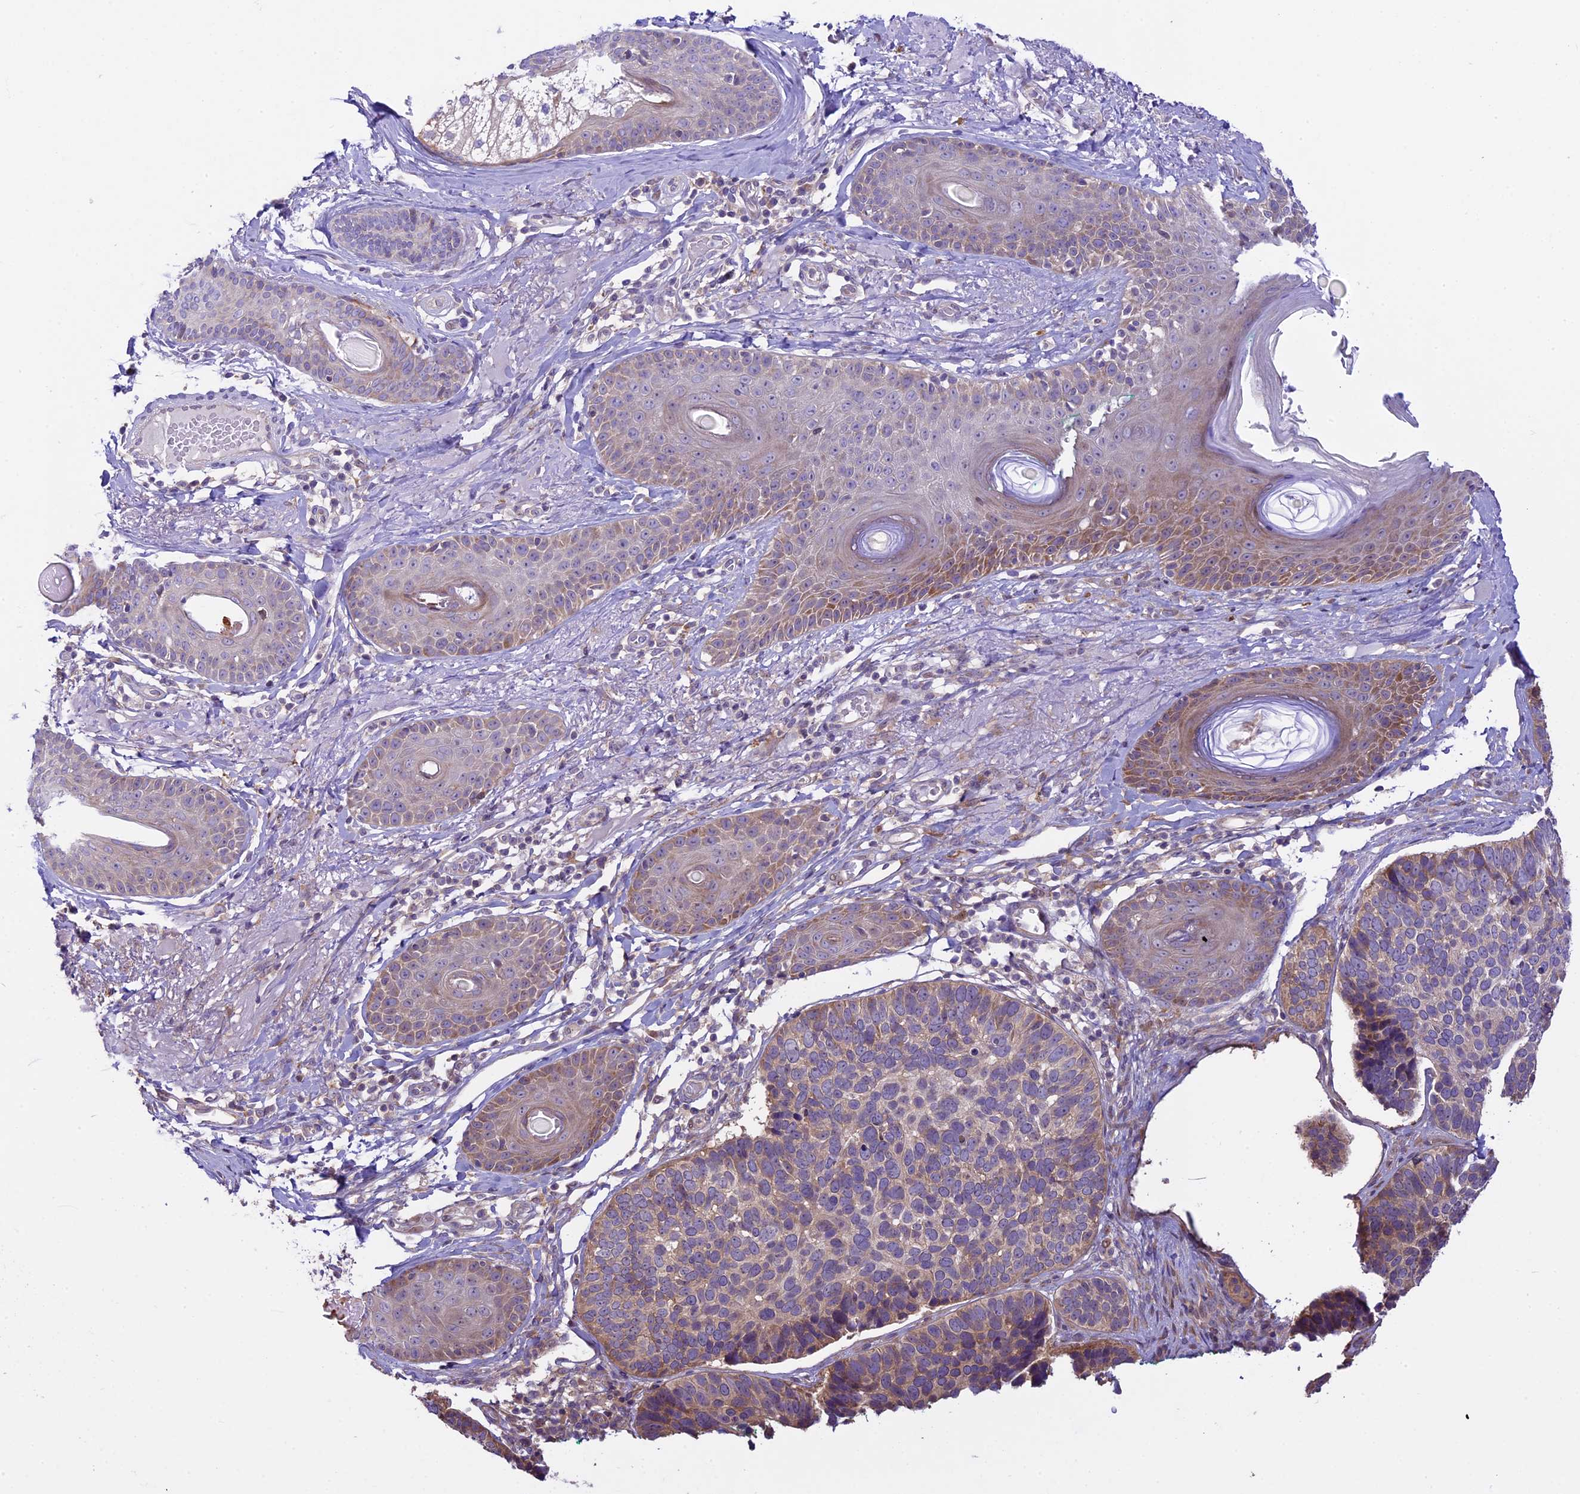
{"staining": {"intensity": "weak", "quantity": "<25%", "location": "cytoplasmic/membranous"}, "tissue": "skin cancer", "cell_type": "Tumor cells", "image_type": "cancer", "snomed": [{"axis": "morphology", "description": "Basal cell carcinoma"}, {"axis": "topography", "description": "Skin"}], "caption": "Tumor cells show no significant protein positivity in skin cancer.", "gene": "SPIRE1", "patient": {"sex": "male", "age": 62}}